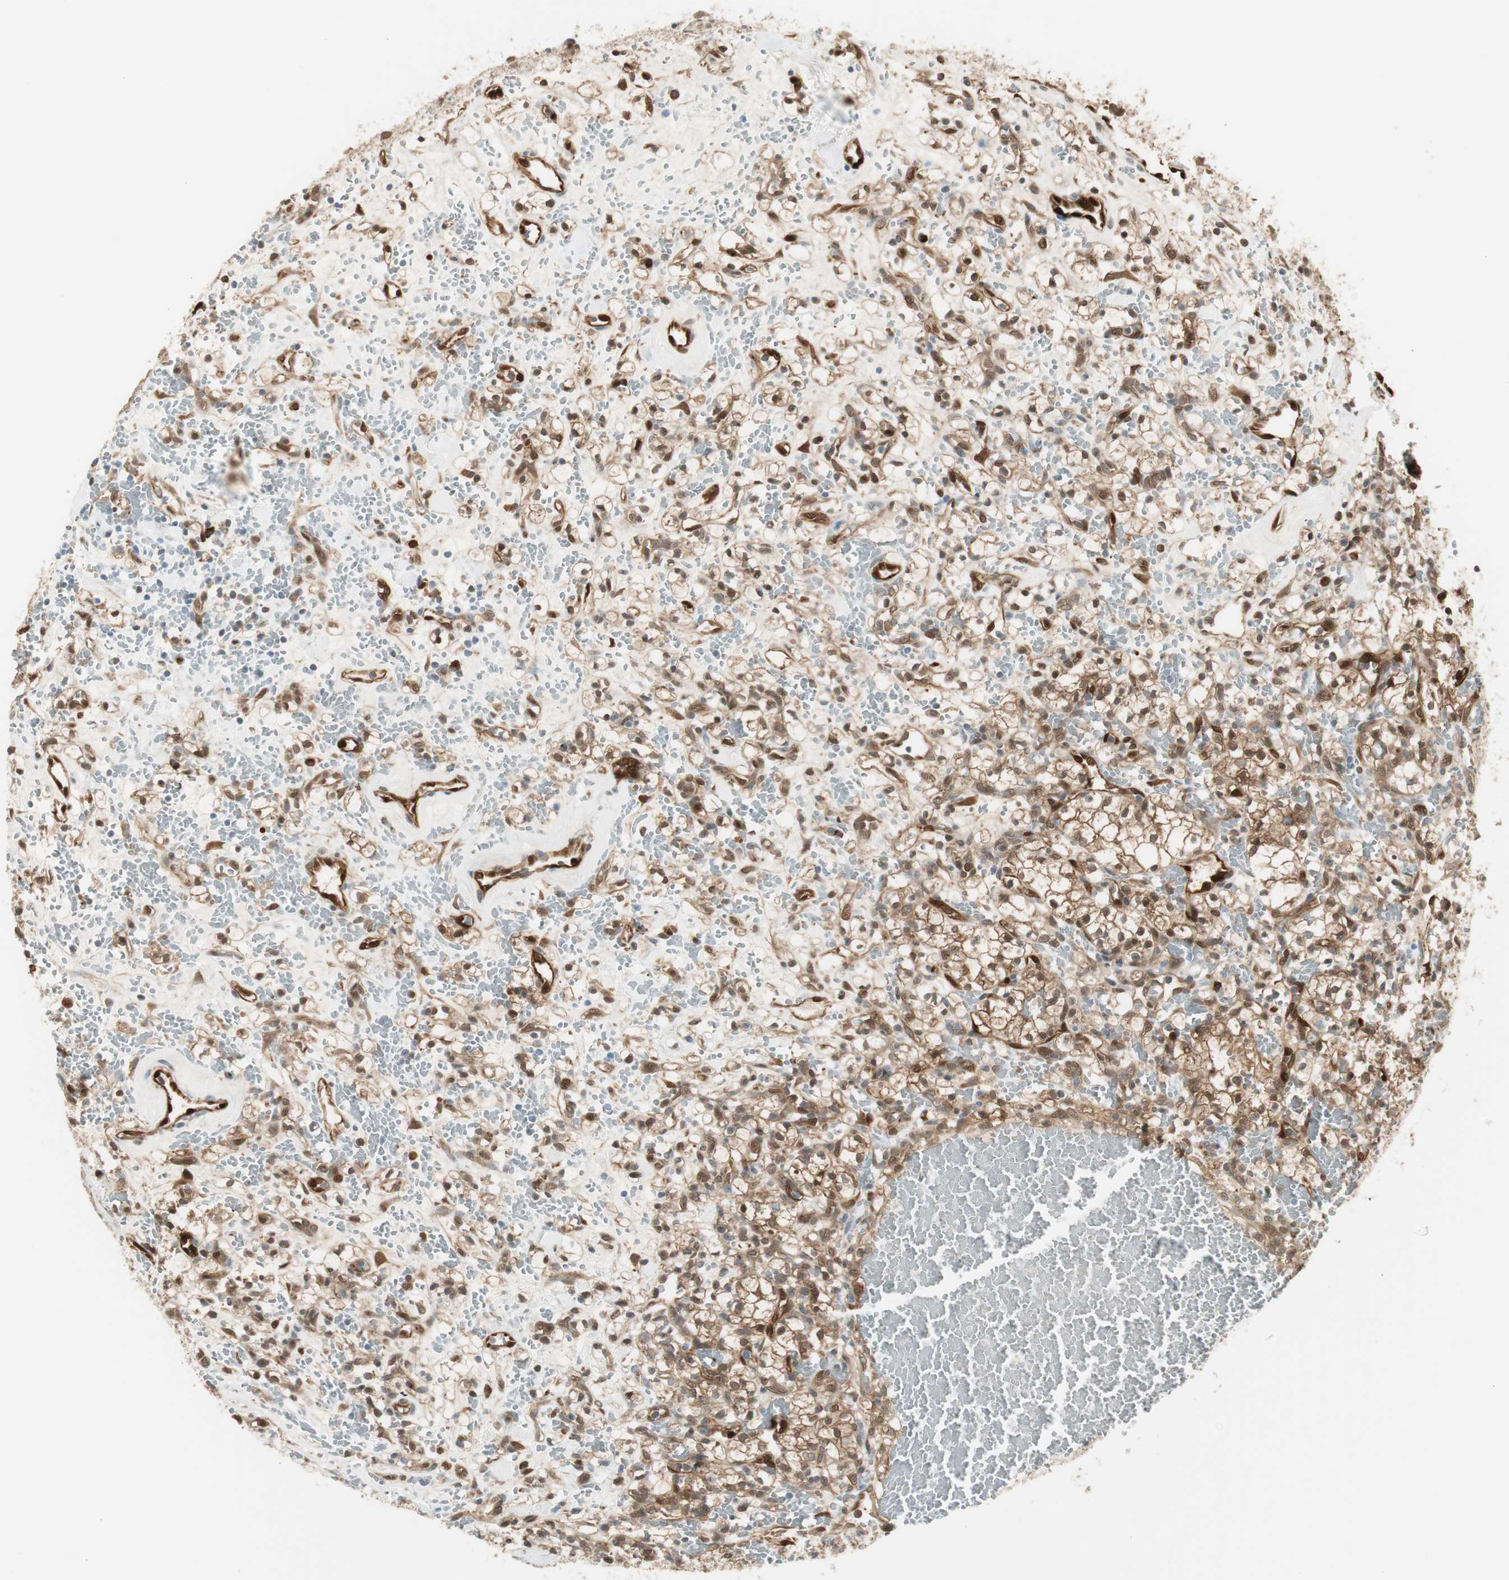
{"staining": {"intensity": "moderate", "quantity": ">75%", "location": "cytoplasmic/membranous,nuclear"}, "tissue": "renal cancer", "cell_type": "Tumor cells", "image_type": "cancer", "snomed": [{"axis": "morphology", "description": "Adenocarcinoma, NOS"}, {"axis": "topography", "description": "Kidney"}], "caption": "Moderate cytoplasmic/membranous and nuclear protein staining is present in about >75% of tumor cells in renal cancer (adenocarcinoma). (DAB = brown stain, brightfield microscopy at high magnification).", "gene": "SERPINB6", "patient": {"sex": "female", "age": 60}}